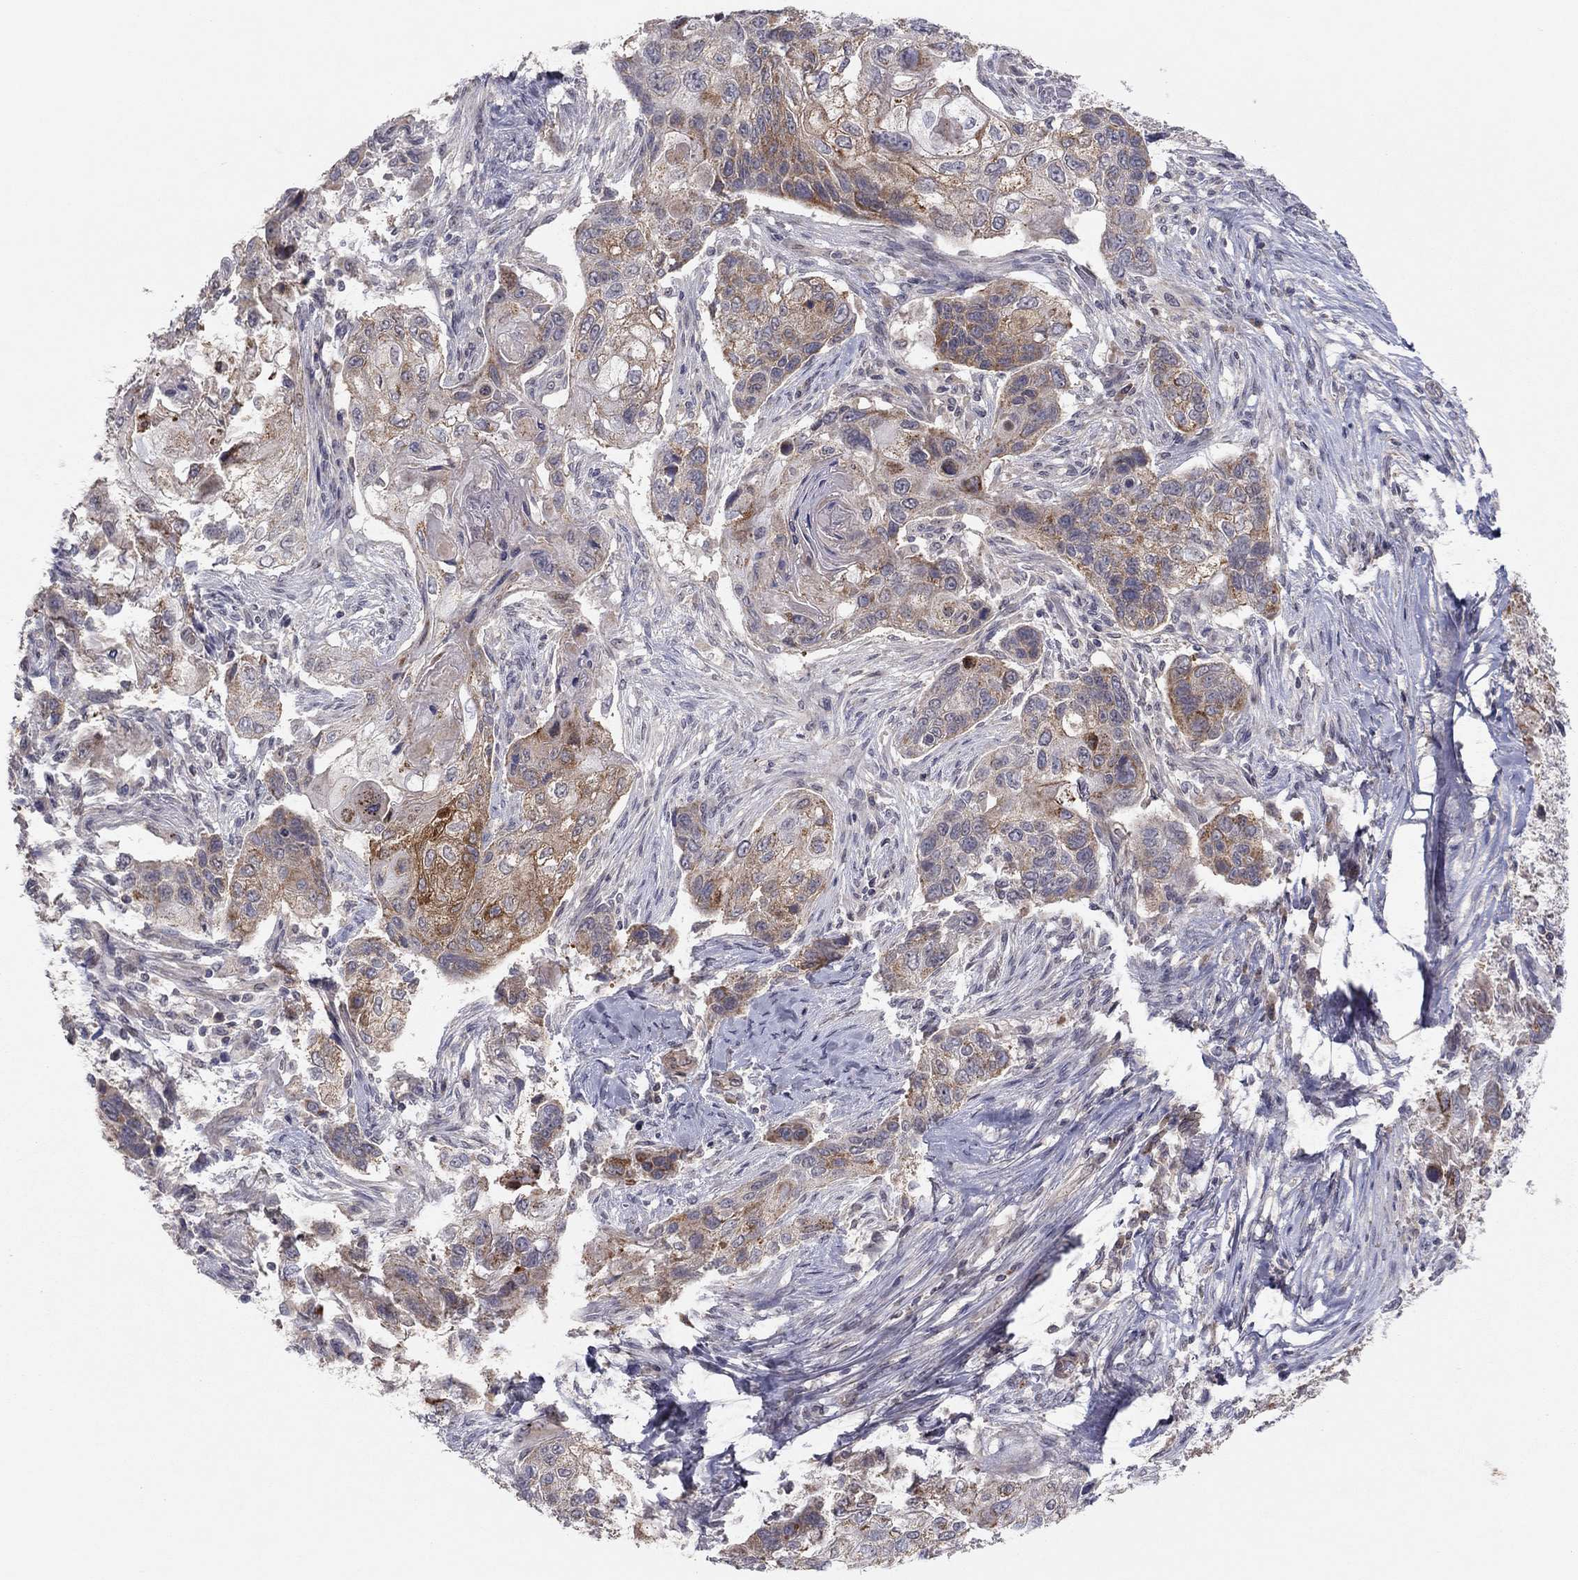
{"staining": {"intensity": "moderate", "quantity": "25%-75%", "location": "cytoplasmic/membranous"}, "tissue": "lung cancer", "cell_type": "Tumor cells", "image_type": "cancer", "snomed": [{"axis": "morphology", "description": "Normal tissue, NOS"}, {"axis": "morphology", "description": "Squamous cell carcinoma, NOS"}, {"axis": "topography", "description": "Bronchus"}, {"axis": "topography", "description": "Lung"}], "caption": "Protein staining shows moderate cytoplasmic/membranous expression in about 25%-75% of tumor cells in lung cancer (squamous cell carcinoma).", "gene": "CRACDL", "patient": {"sex": "male", "age": 69}}